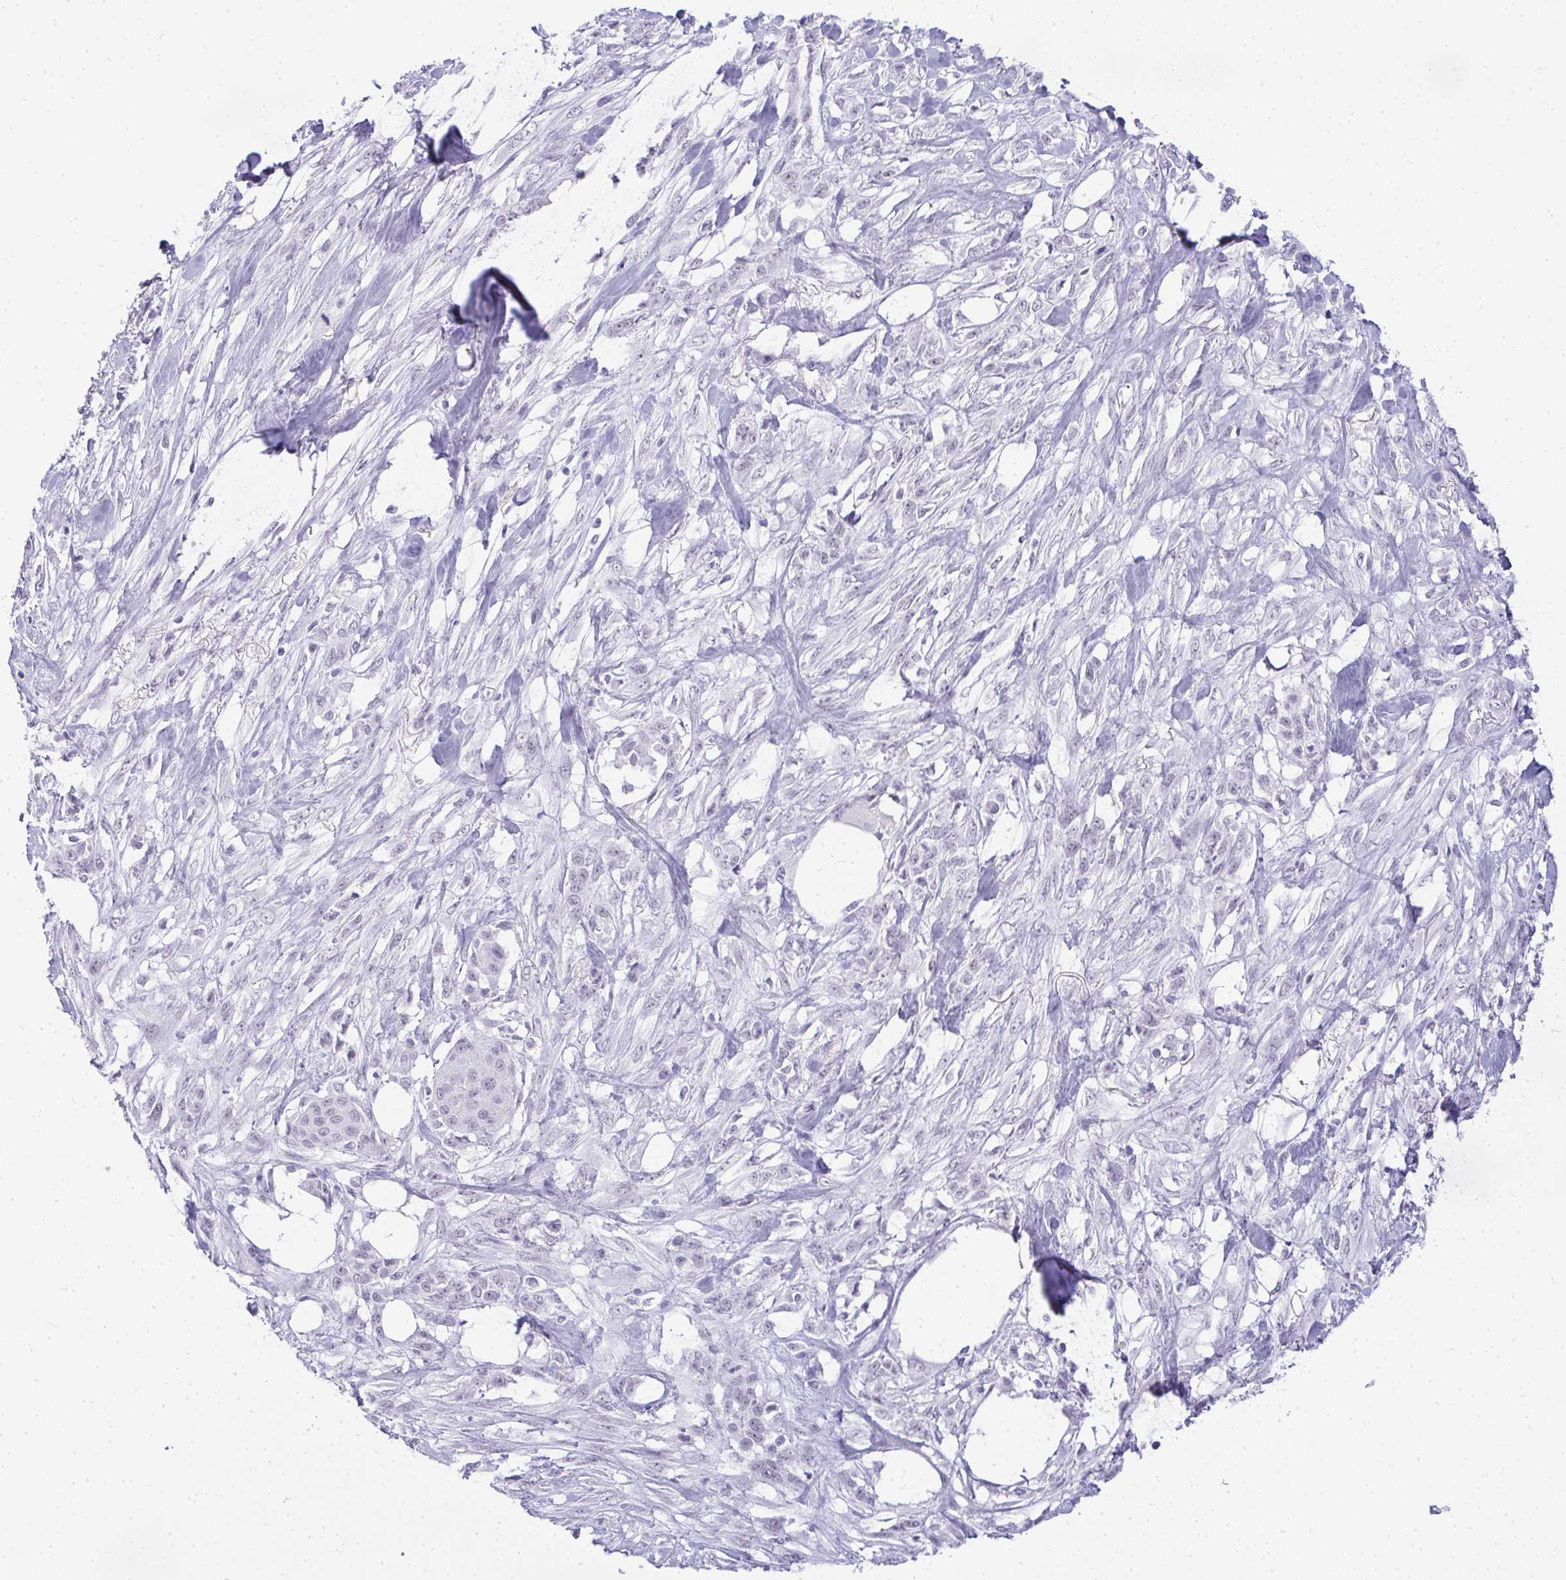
{"staining": {"intensity": "negative", "quantity": "none", "location": "none"}, "tissue": "skin cancer", "cell_type": "Tumor cells", "image_type": "cancer", "snomed": [{"axis": "morphology", "description": "Squamous cell carcinoma, NOS"}, {"axis": "topography", "description": "Skin"}], "caption": "The histopathology image displays no significant positivity in tumor cells of squamous cell carcinoma (skin).", "gene": "PLA2G1B", "patient": {"sex": "female", "age": 59}}